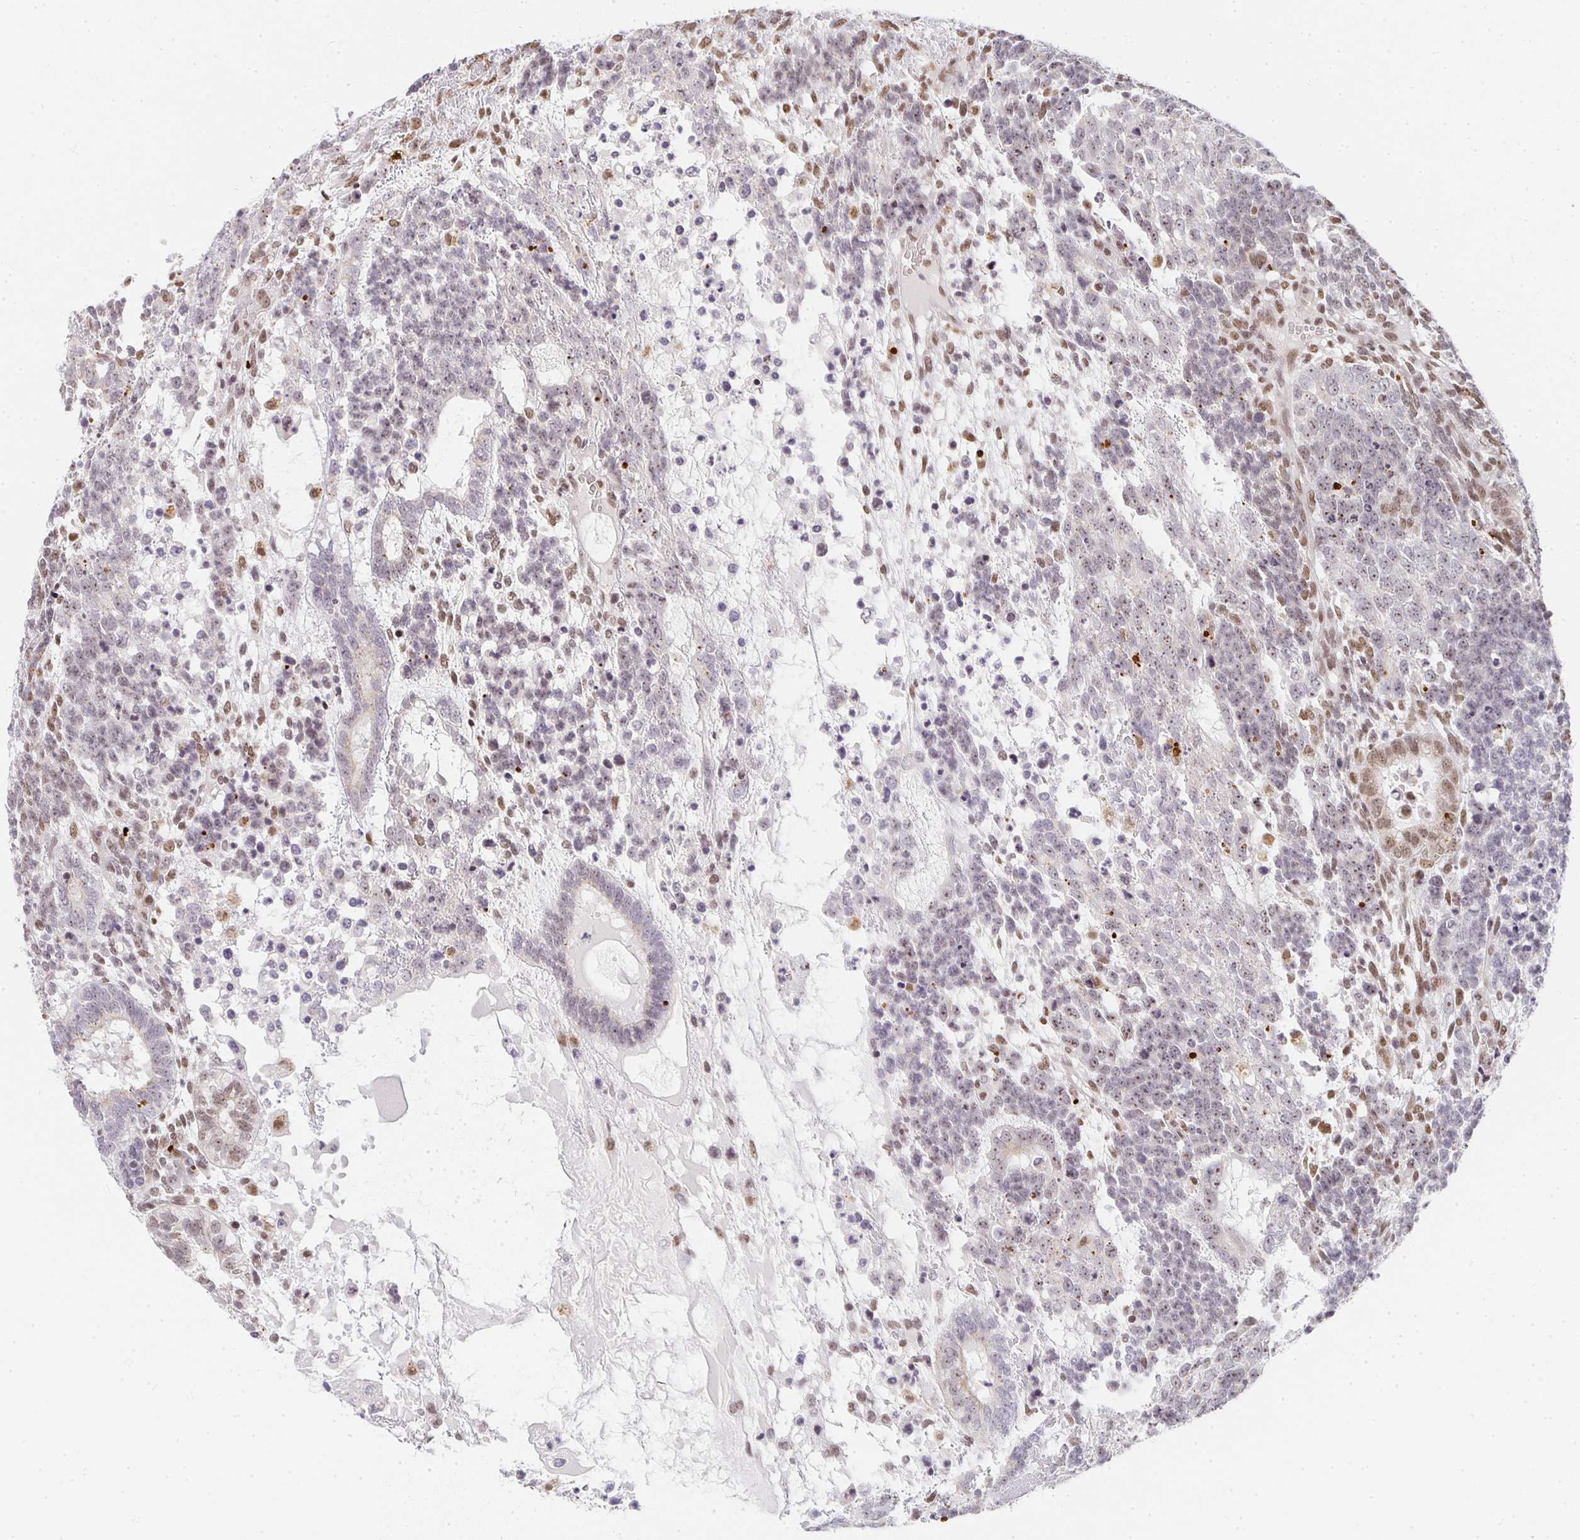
{"staining": {"intensity": "moderate", "quantity": "<25%", "location": "nuclear"}, "tissue": "testis cancer", "cell_type": "Tumor cells", "image_type": "cancer", "snomed": [{"axis": "morphology", "description": "Carcinoma, Embryonal, NOS"}, {"axis": "topography", "description": "Testis"}], "caption": "This is an image of immunohistochemistry (IHC) staining of testis cancer (embryonal carcinoma), which shows moderate staining in the nuclear of tumor cells.", "gene": "SMARCA2", "patient": {"sex": "male", "age": 23}}